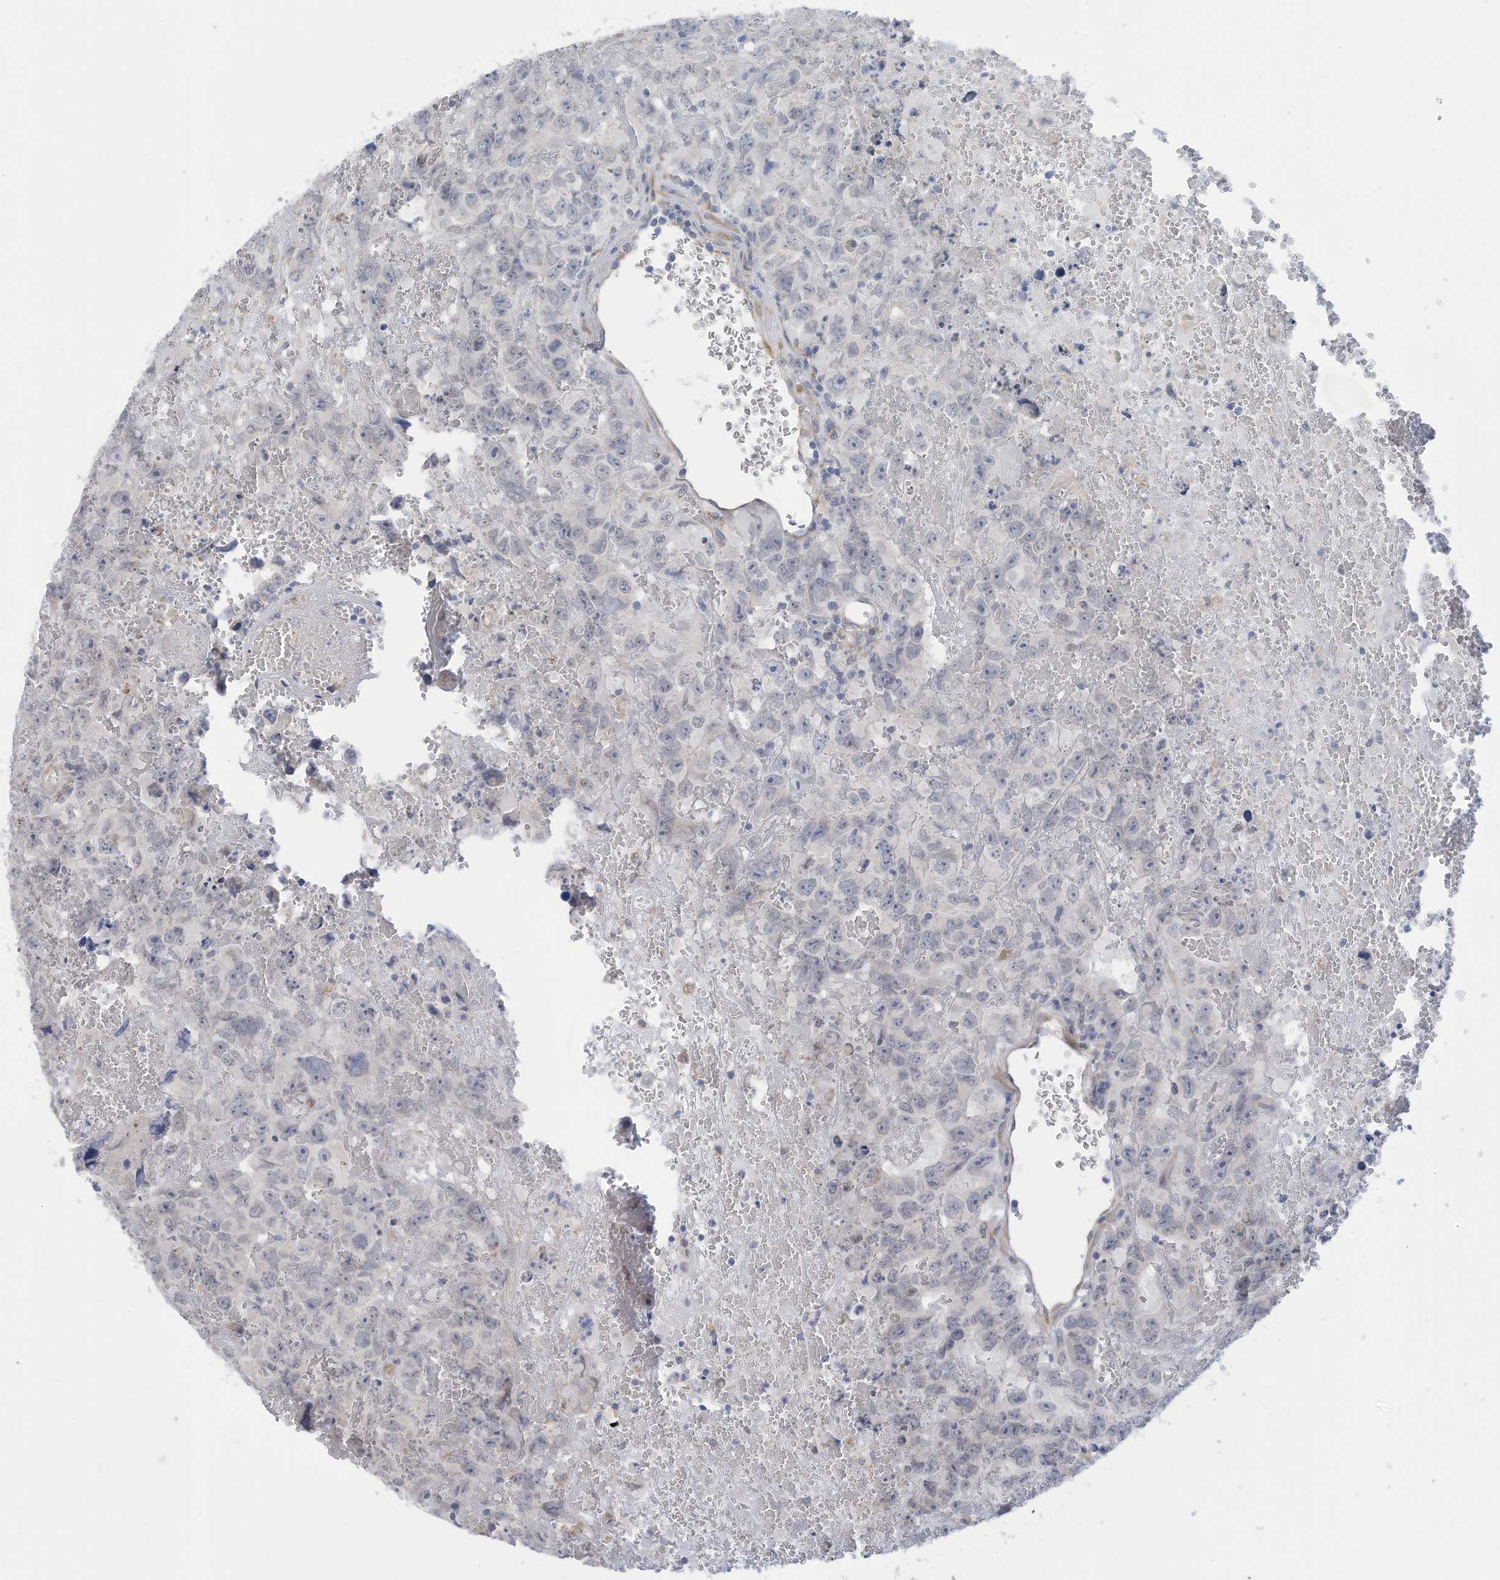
{"staining": {"intensity": "negative", "quantity": "none", "location": "none"}, "tissue": "testis cancer", "cell_type": "Tumor cells", "image_type": "cancer", "snomed": [{"axis": "morphology", "description": "Carcinoma, Embryonal, NOS"}, {"axis": "topography", "description": "Testis"}], "caption": "Tumor cells are negative for protein expression in human embryonal carcinoma (testis).", "gene": "ZNF292", "patient": {"sex": "male", "age": 45}}